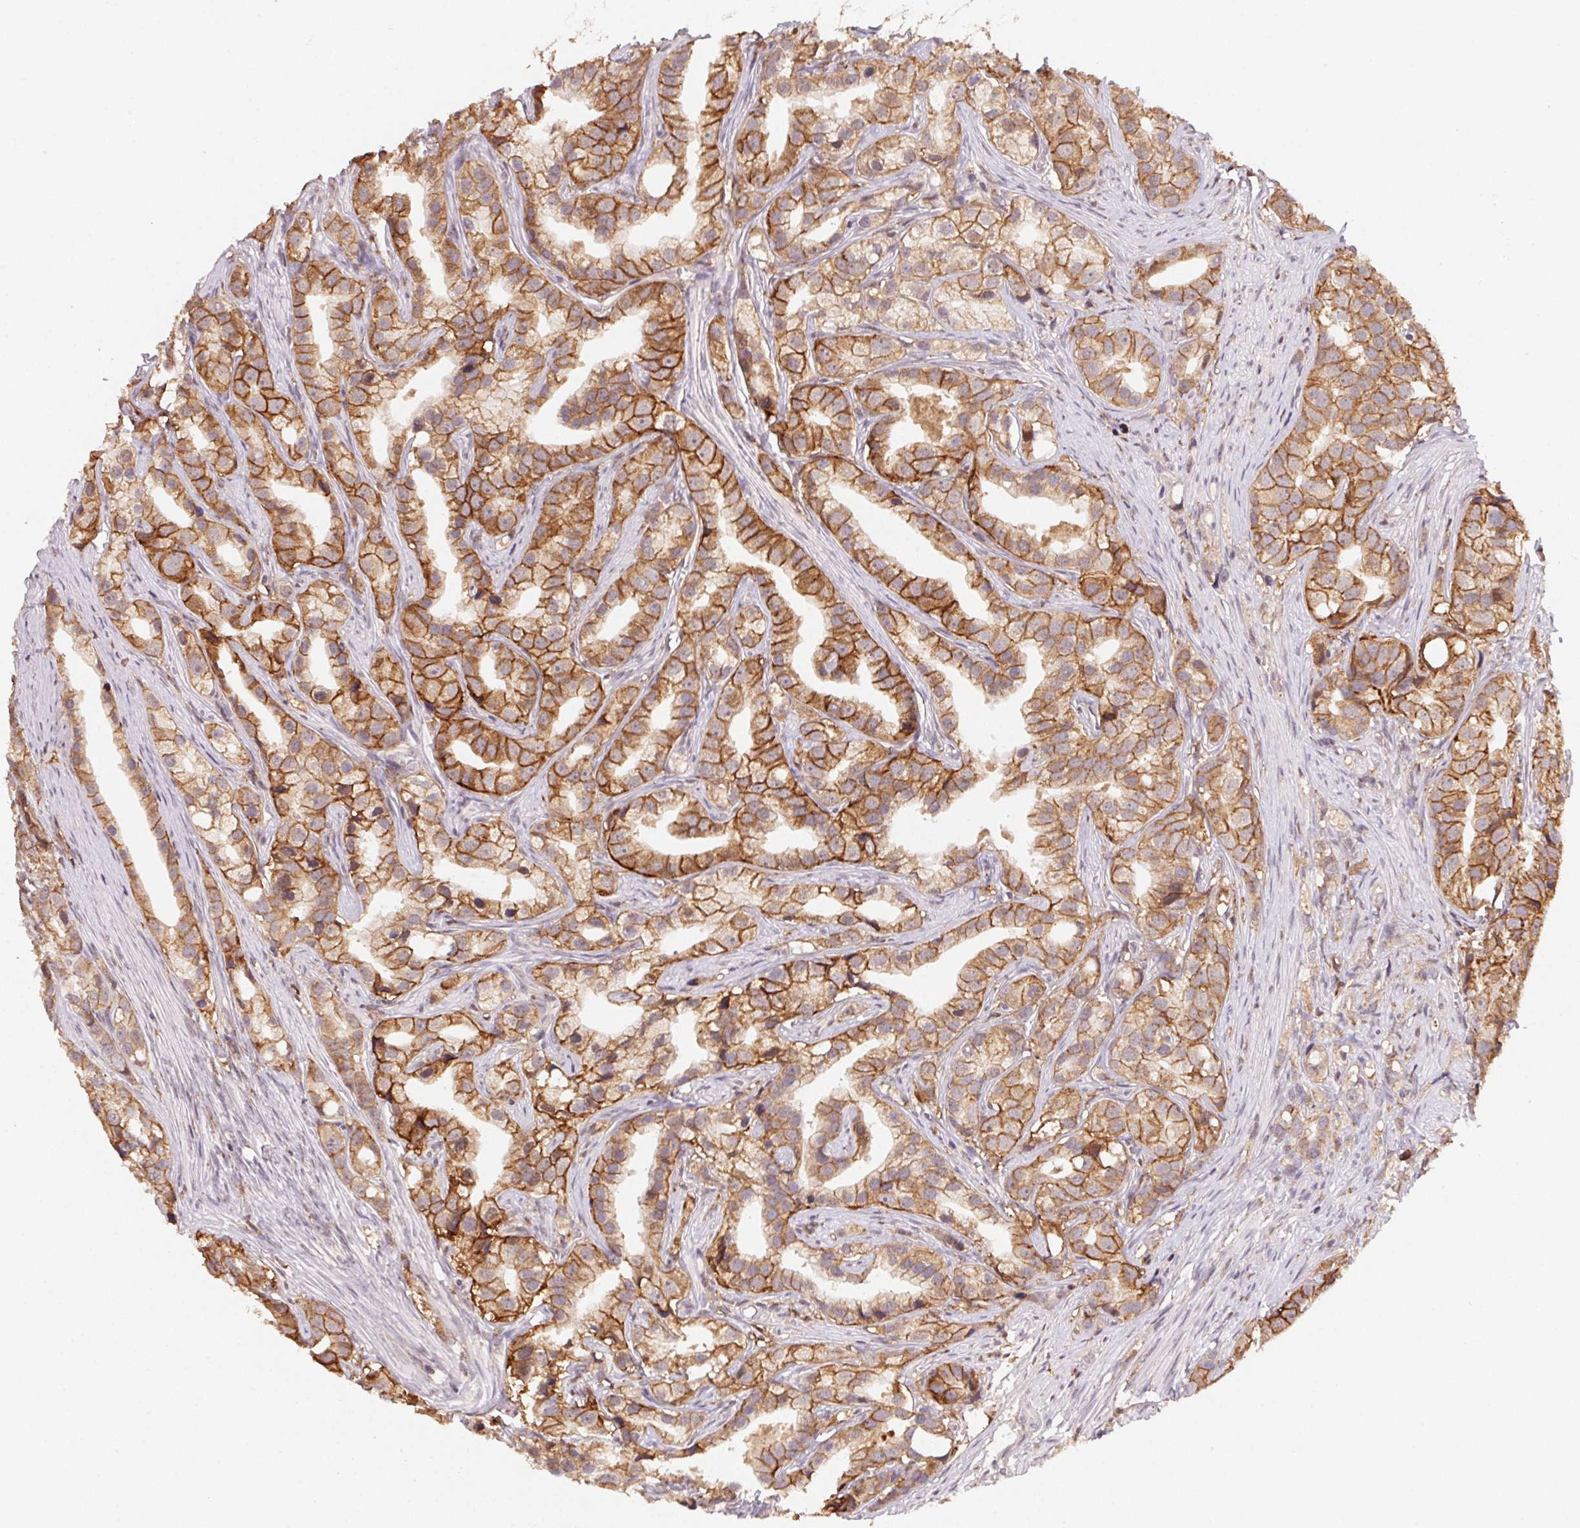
{"staining": {"intensity": "moderate", "quantity": ">75%", "location": "cytoplasmic/membranous"}, "tissue": "prostate cancer", "cell_type": "Tumor cells", "image_type": "cancer", "snomed": [{"axis": "morphology", "description": "Adenocarcinoma, High grade"}, {"axis": "topography", "description": "Prostate"}], "caption": "Protein staining by immunohistochemistry (IHC) reveals moderate cytoplasmic/membranous expression in about >75% of tumor cells in adenocarcinoma (high-grade) (prostate).", "gene": "SLC52A2", "patient": {"sex": "male", "age": 75}}